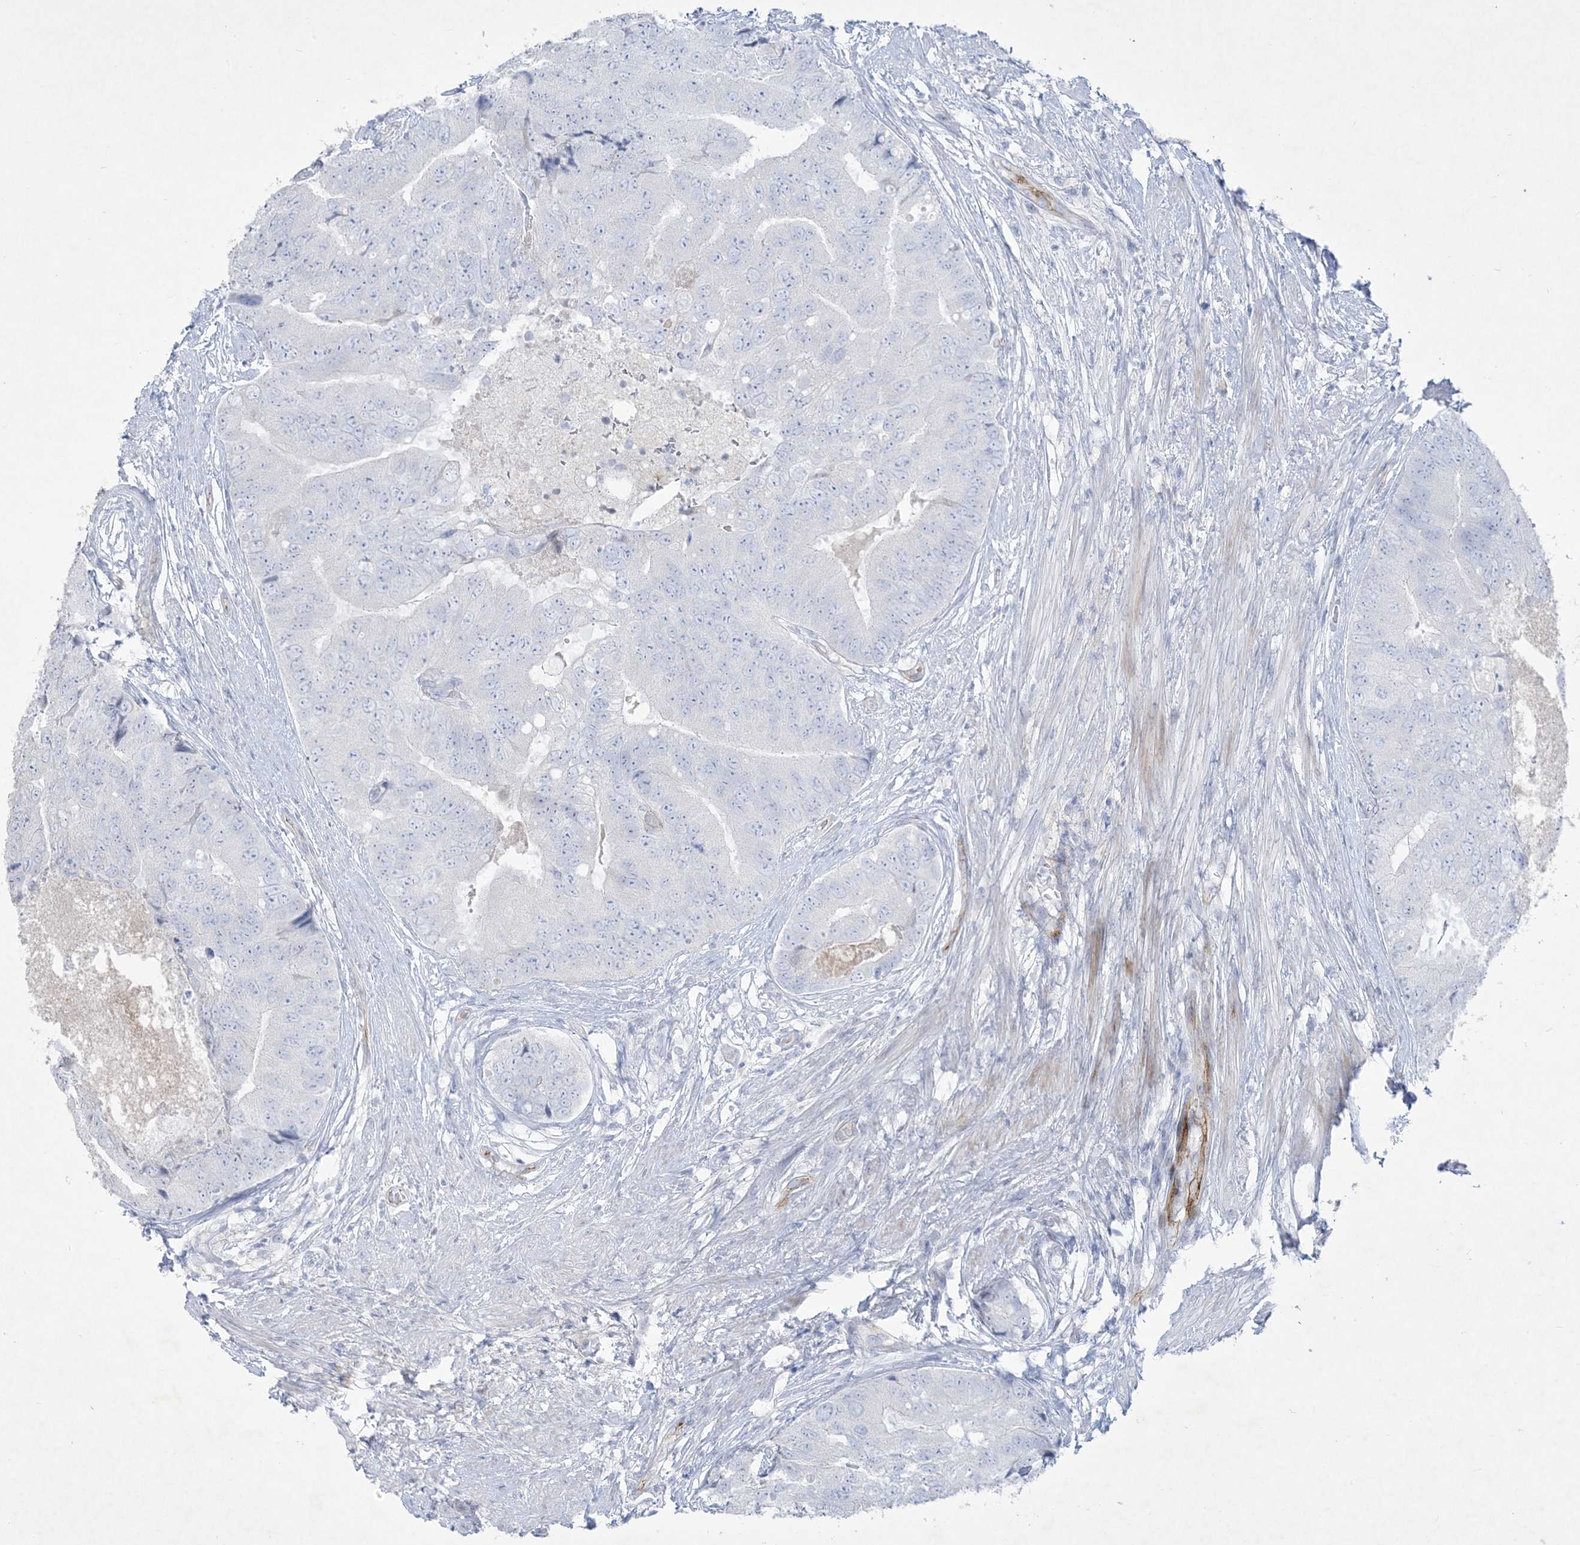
{"staining": {"intensity": "negative", "quantity": "none", "location": "none"}, "tissue": "prostate cancer", "cell_type": "Tumor cells", "image_type": "cancer", "snomed": [{"axis": "morphology", "description": "Adenocarcinoma, High grade"}, {"axis": "topography", "description": "Prostate"}], "caption": "Prostate cancer was stained to show a protein in brown. There is no significant expression in tumor cells.", "gene": "B3GNT7", "patient": {"sex": "male", "age": 70}}